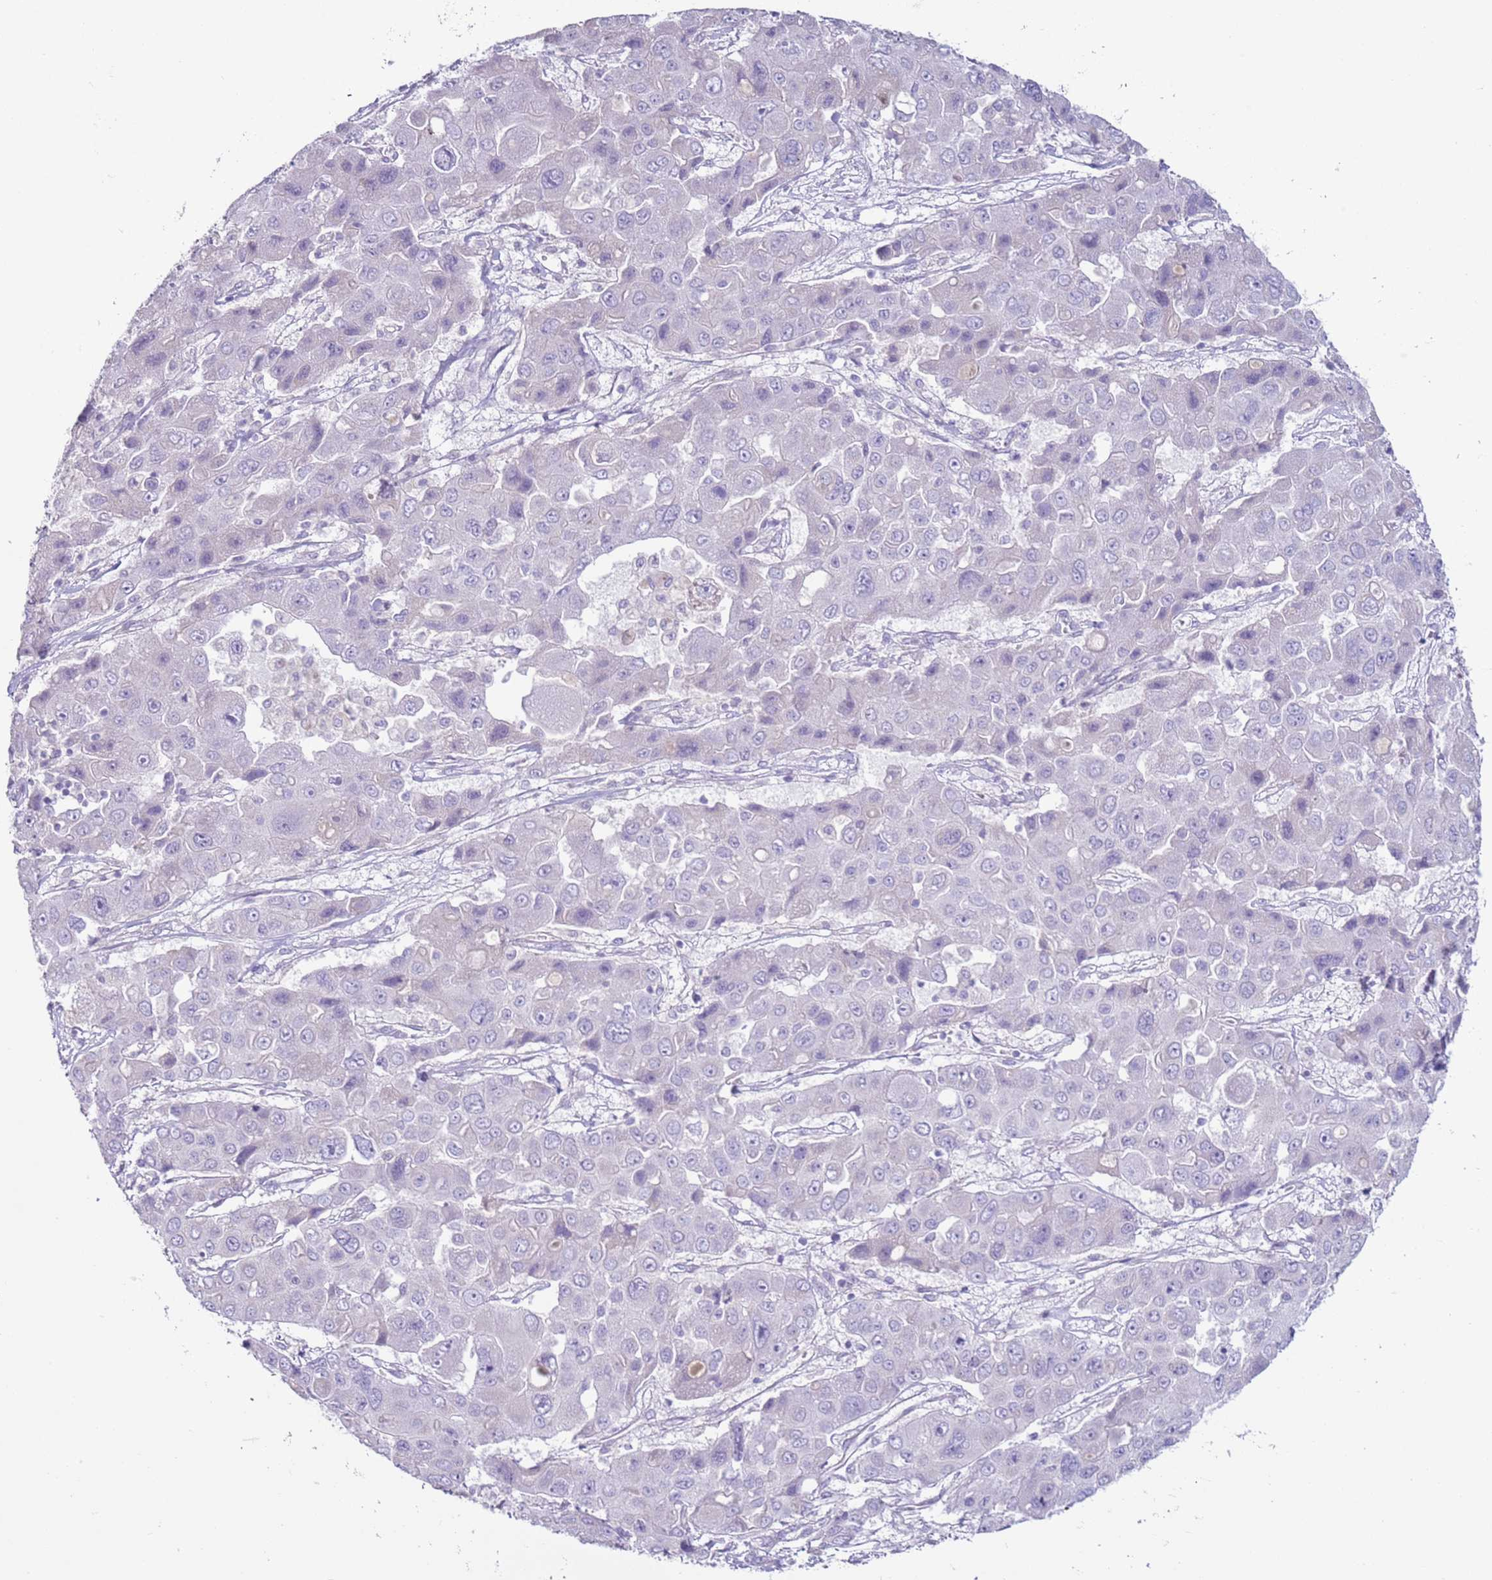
{"staining": {"intensity": "negative", "quantity": "none", "location": "none"}, "tissue": "liver cancer", "cell_type": "Tumor cells", "image_type": "cancer", "snomed": [{"axis": "morphology", "description": "Cholangiocarcinoma"}, {"axis": "topography", "description": "Liver"}], "caption": "Immunohistochemistry (IHC) photomicrograph of neoplastic tissue: cholangiocarcinoma (liver) stained with DAB (3,3'-diaminobenzidine) shows no significant protein positivity in tumor cells.", "gene": "NPAP1", "patient": {"sex": "male", "age": 67}}